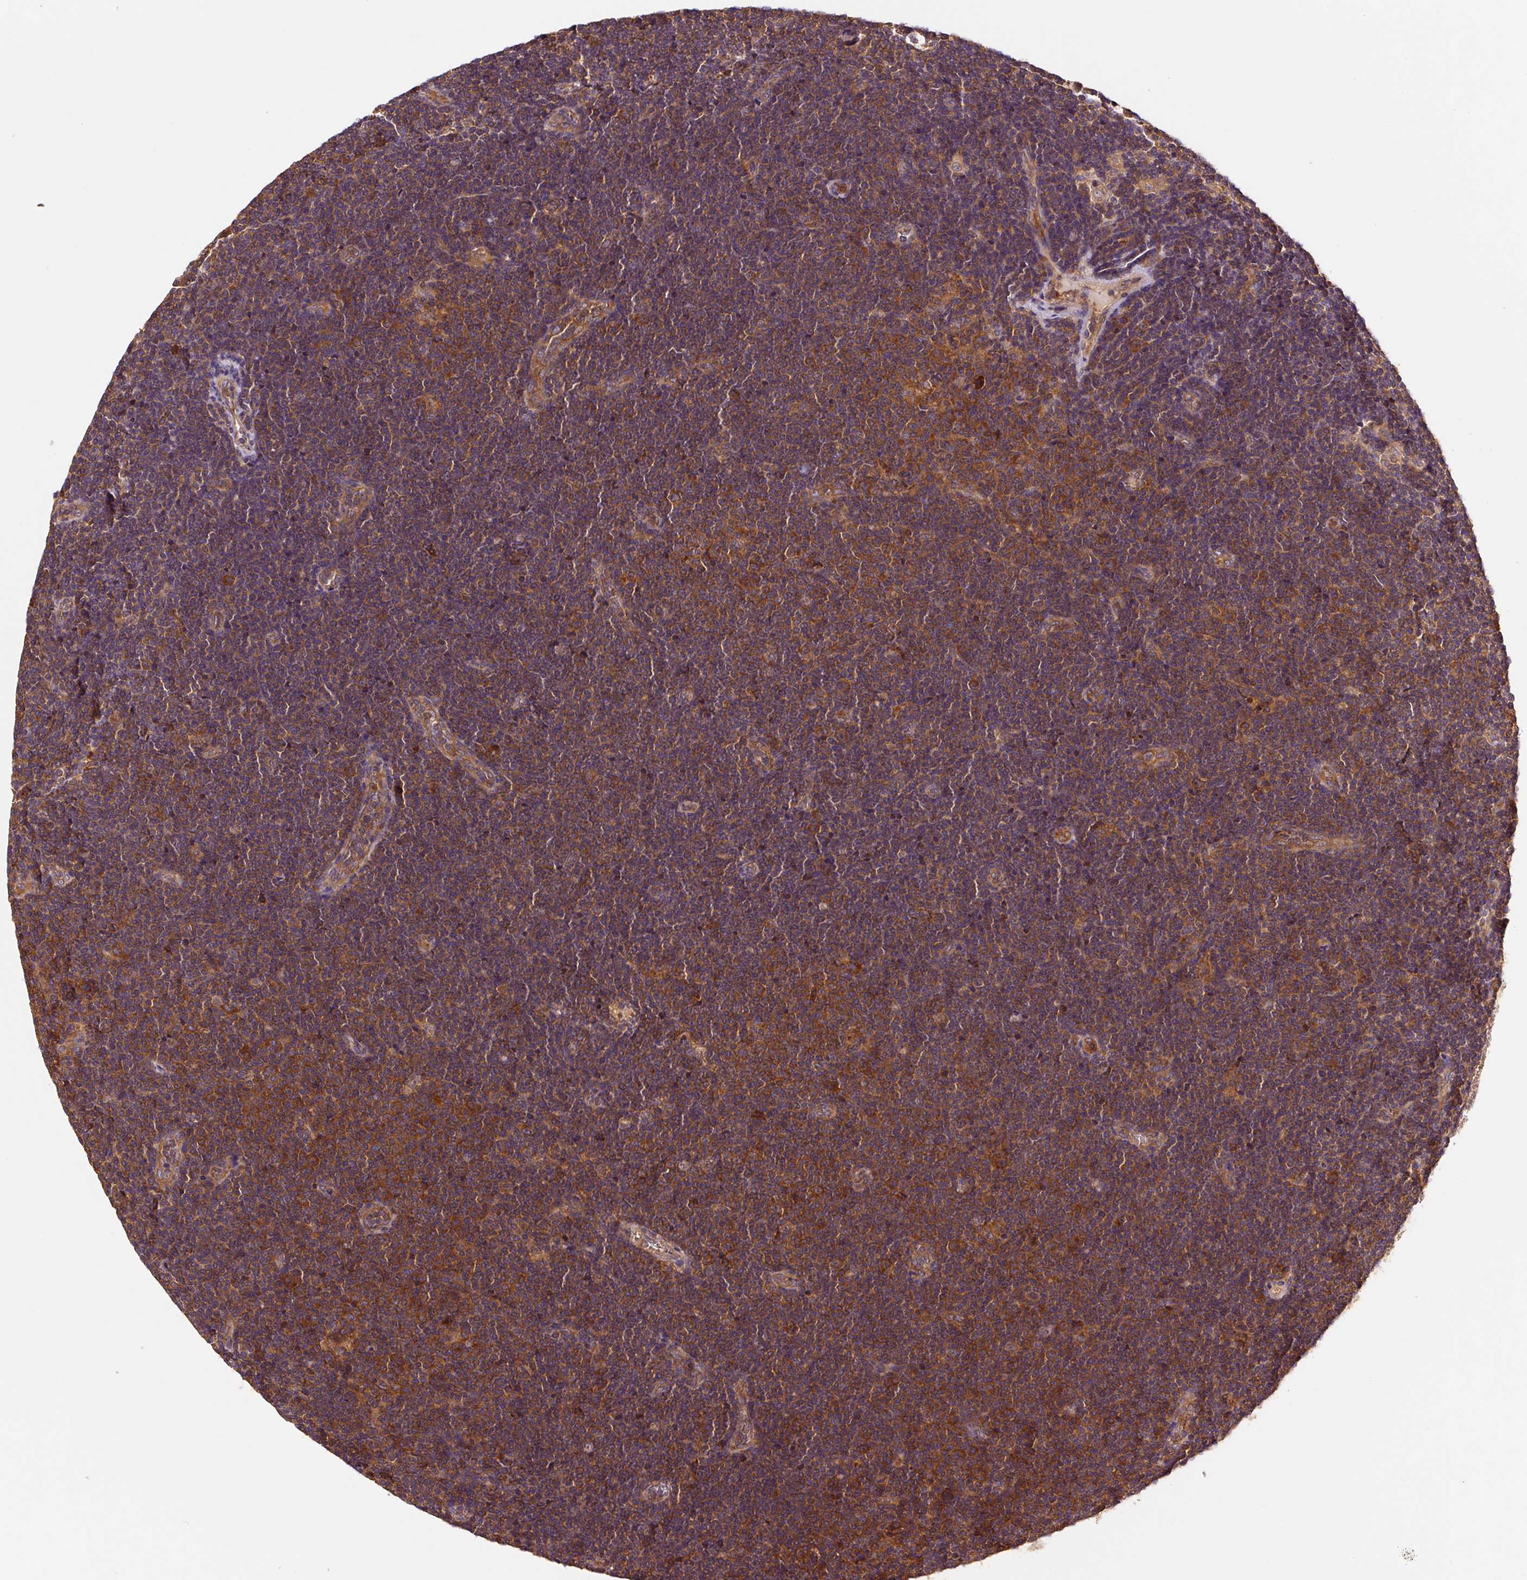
{"staining": {"intensity": "moderate", "quantity": ">75%", "location": "cytoplasmic/membranous"}, "tissue": "lymphoma", "cell_type": "Tumor cells", "image_type": "cancer", "snomed": [{"axis": "morphology", "description": "Malignant lymphoma, non-Hodgkin's type, Low grade"}, {"axis": "topography", "description": "Lymph node"}], "caption": "DAB (3,3'-diaminobenzidine) immunohistochemical staining of lymphoma reveals moderate cytoplasmic/membranous protein expression in approximately >75% of tumor cells.", "gene": "EIF2S2", "patient": {"sex": "male", "age": 48}}